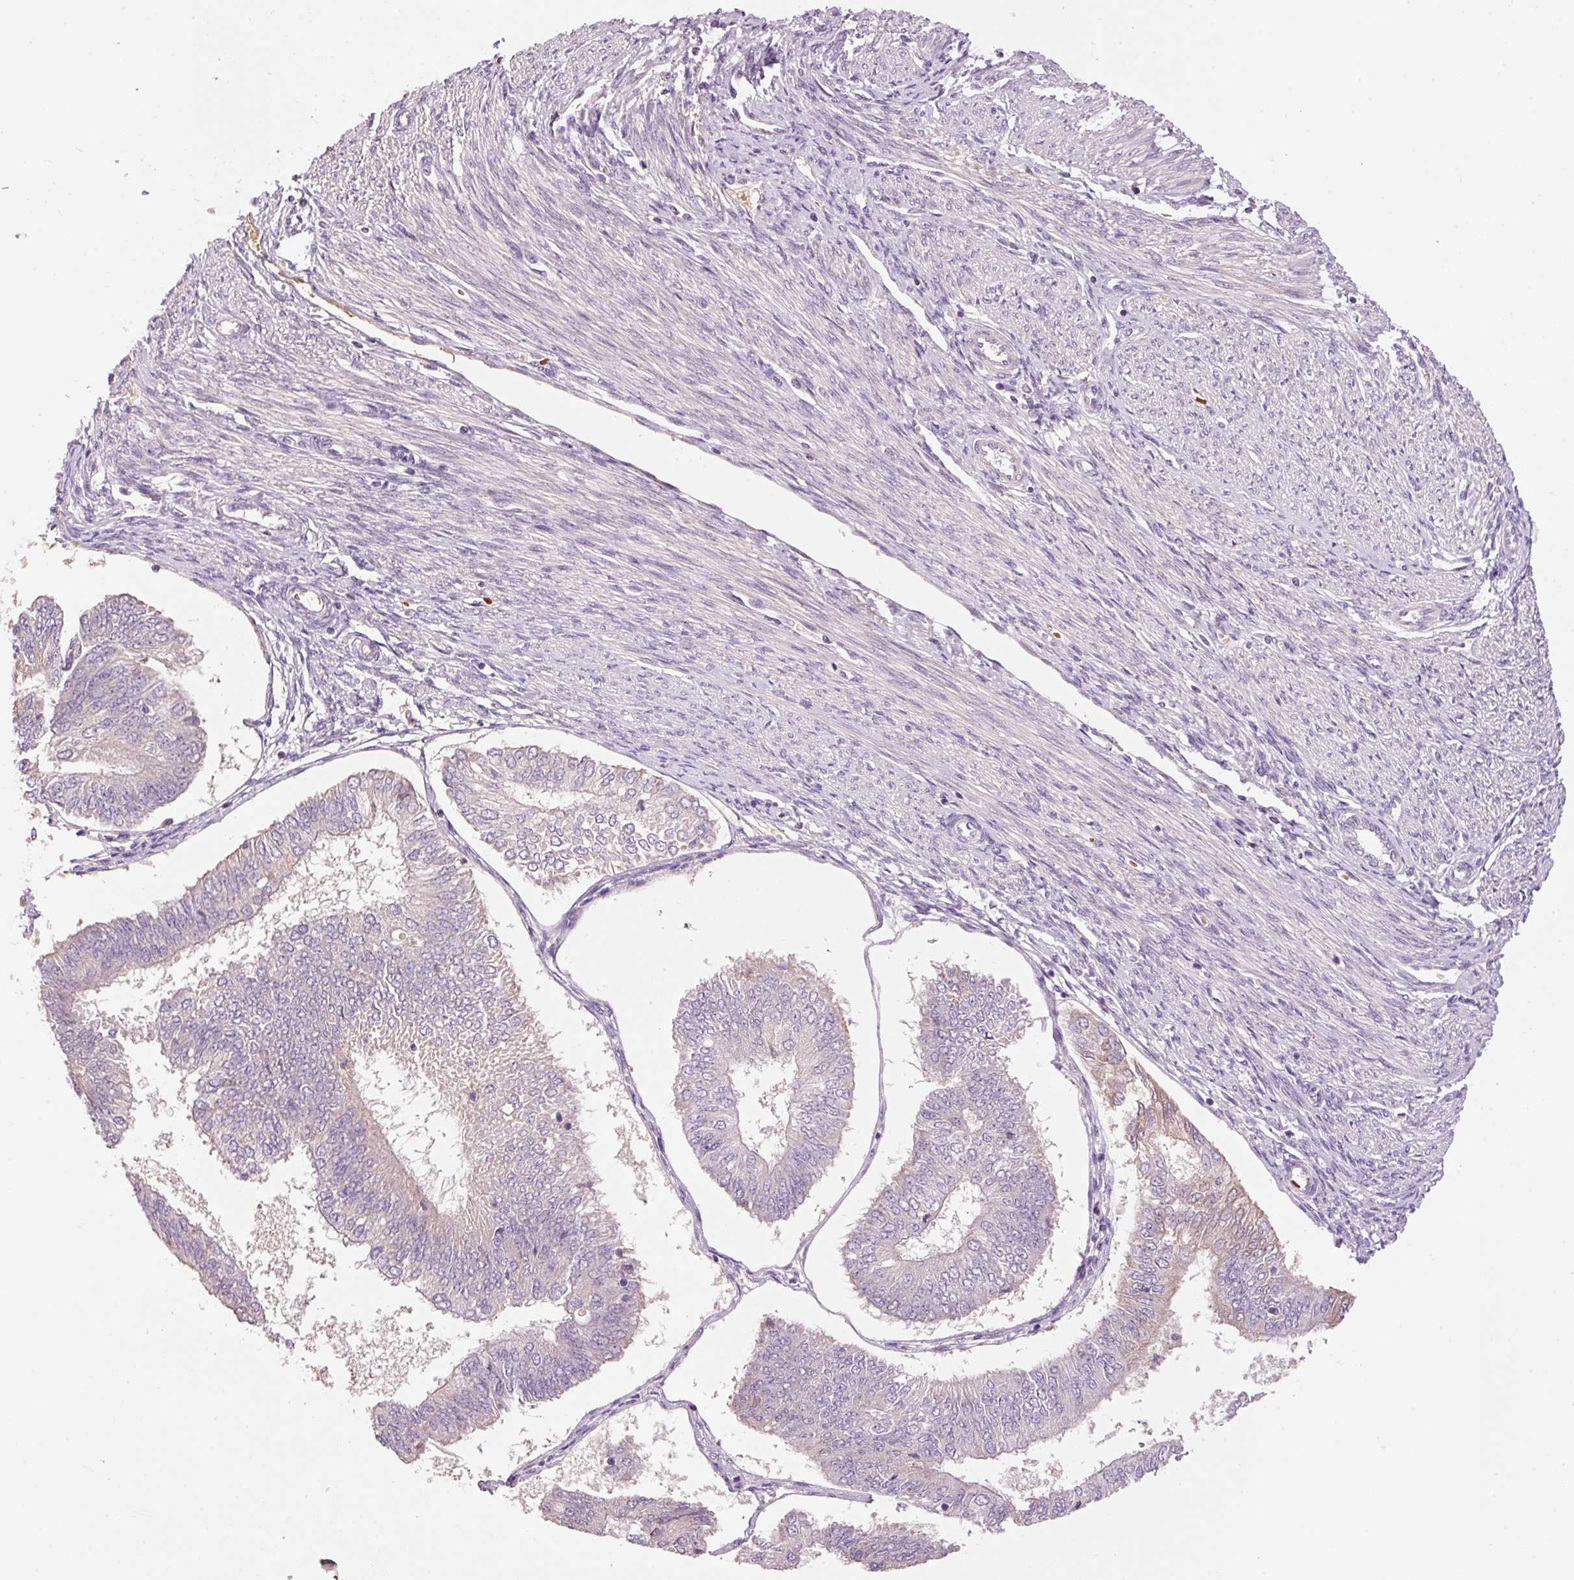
{"staining": {"intensity": "negative", "quantity": "none", "location": "none"}, "tissue": "endometrial cancer", "cell_type": "Tumor cells", "image_type": "cancer", "snomed": [{"axis": "morphology", "description": "Adenocarcinoma, NOS"}, {"axis": "topography", "description": "Endometrium"}], "caption": "The histopathology image exhibits no staining of tumor cells in endometrial adenocarcinoma.", "gene": "CMTM8", "patient": {"sex": "female", "age": 58}}